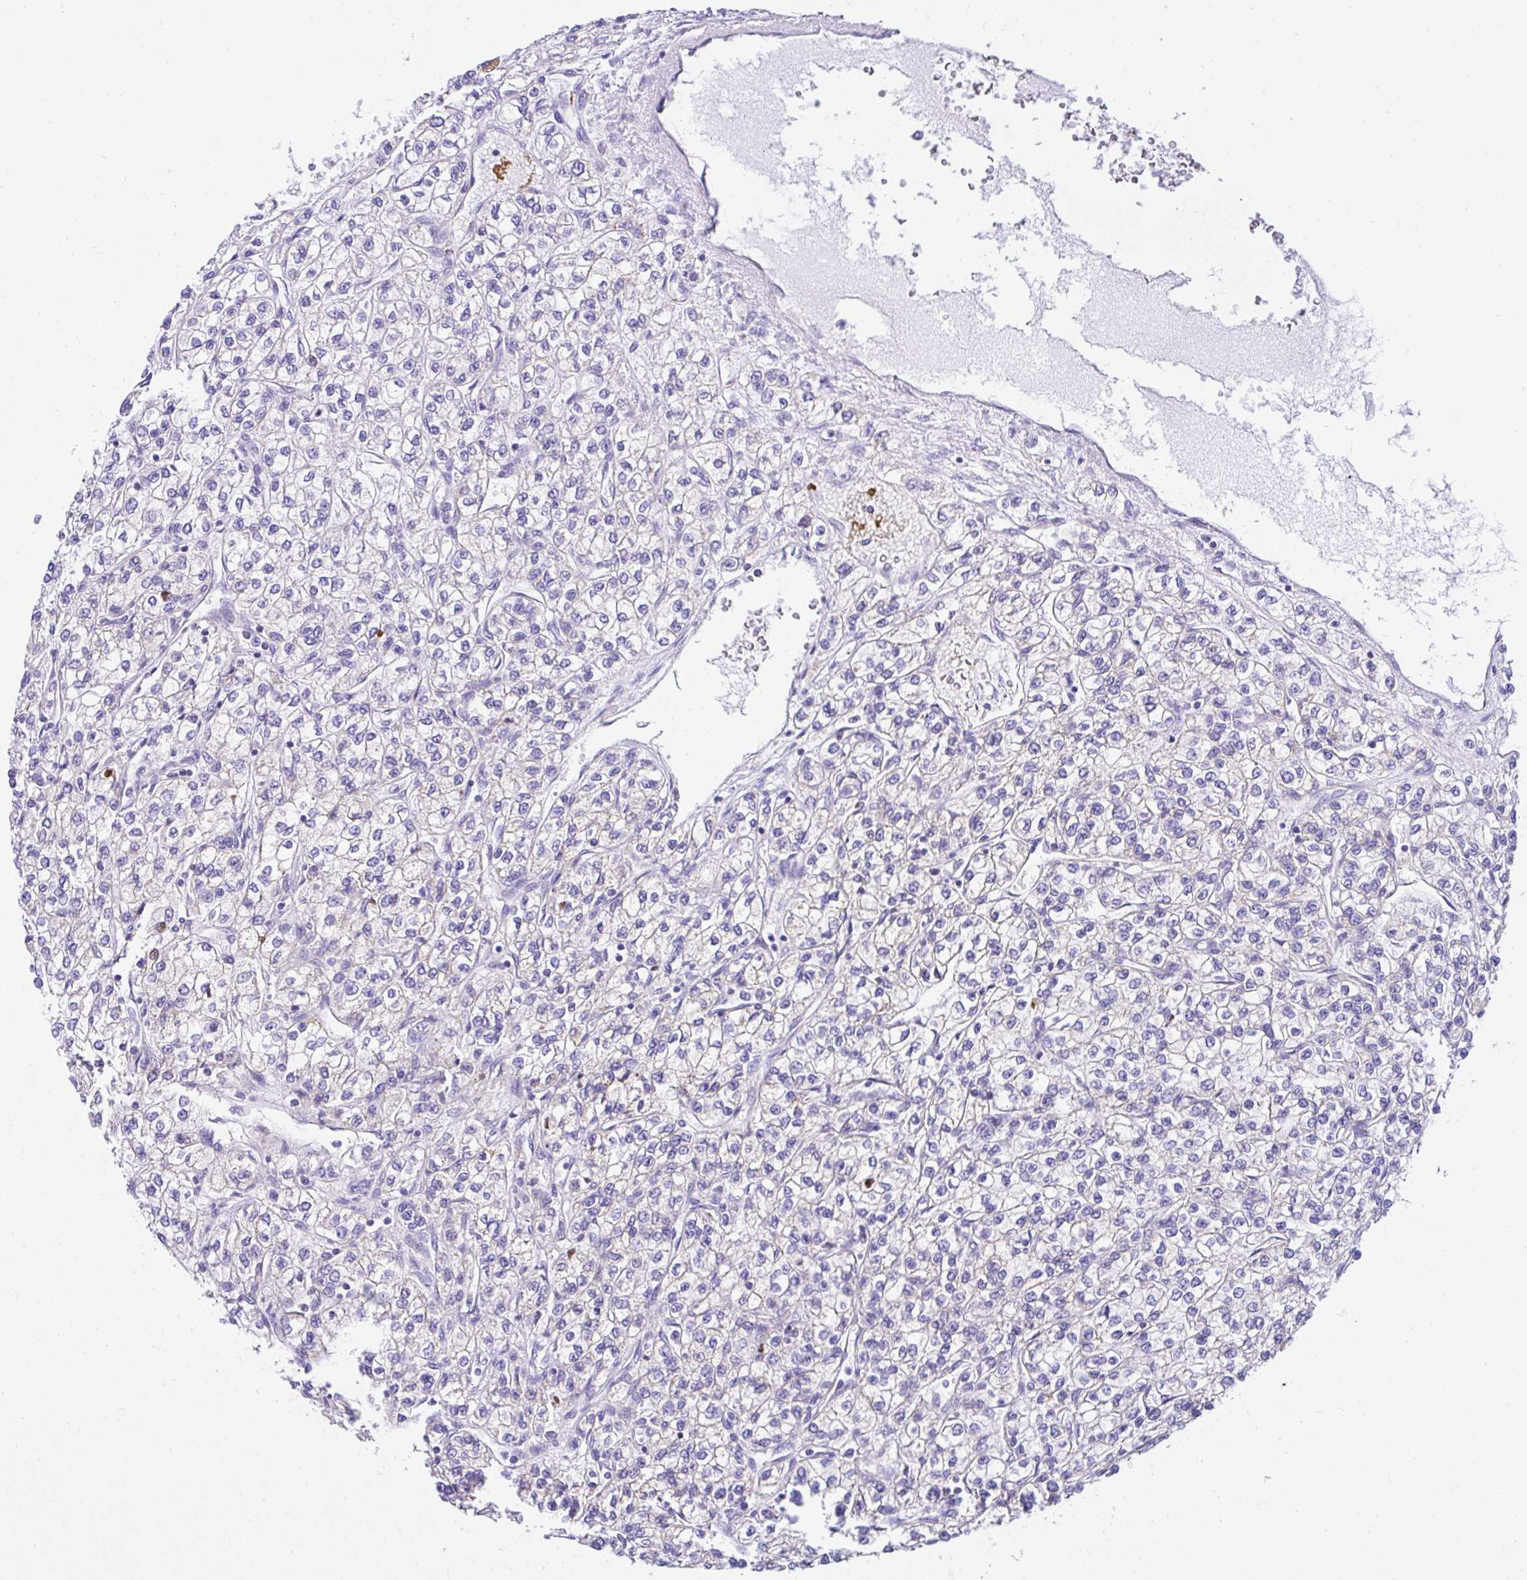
{"staining": {"intensity": "moderate", "quantity": "25%-75%", "location": "cytoplasmic/membranous"}, "tissue": "renal cancer", "cell_type": "Tumor cells", "image_type": "cancer", "snomed": [{"axis": "morphology", "description": "Adenocarcinoma, NOS"}, {"axis": "topography", "description": "Kidney"}], "caption": "Tumor cells reveal moderate cytoplasmic/membranous staining in about 25%-75% of cells in renal cancer. (DAB = brown stain, brightfield microscopy at high magnification).", "gene": "SLC13A1", "patient": {"sex": "male", "age": 80}}